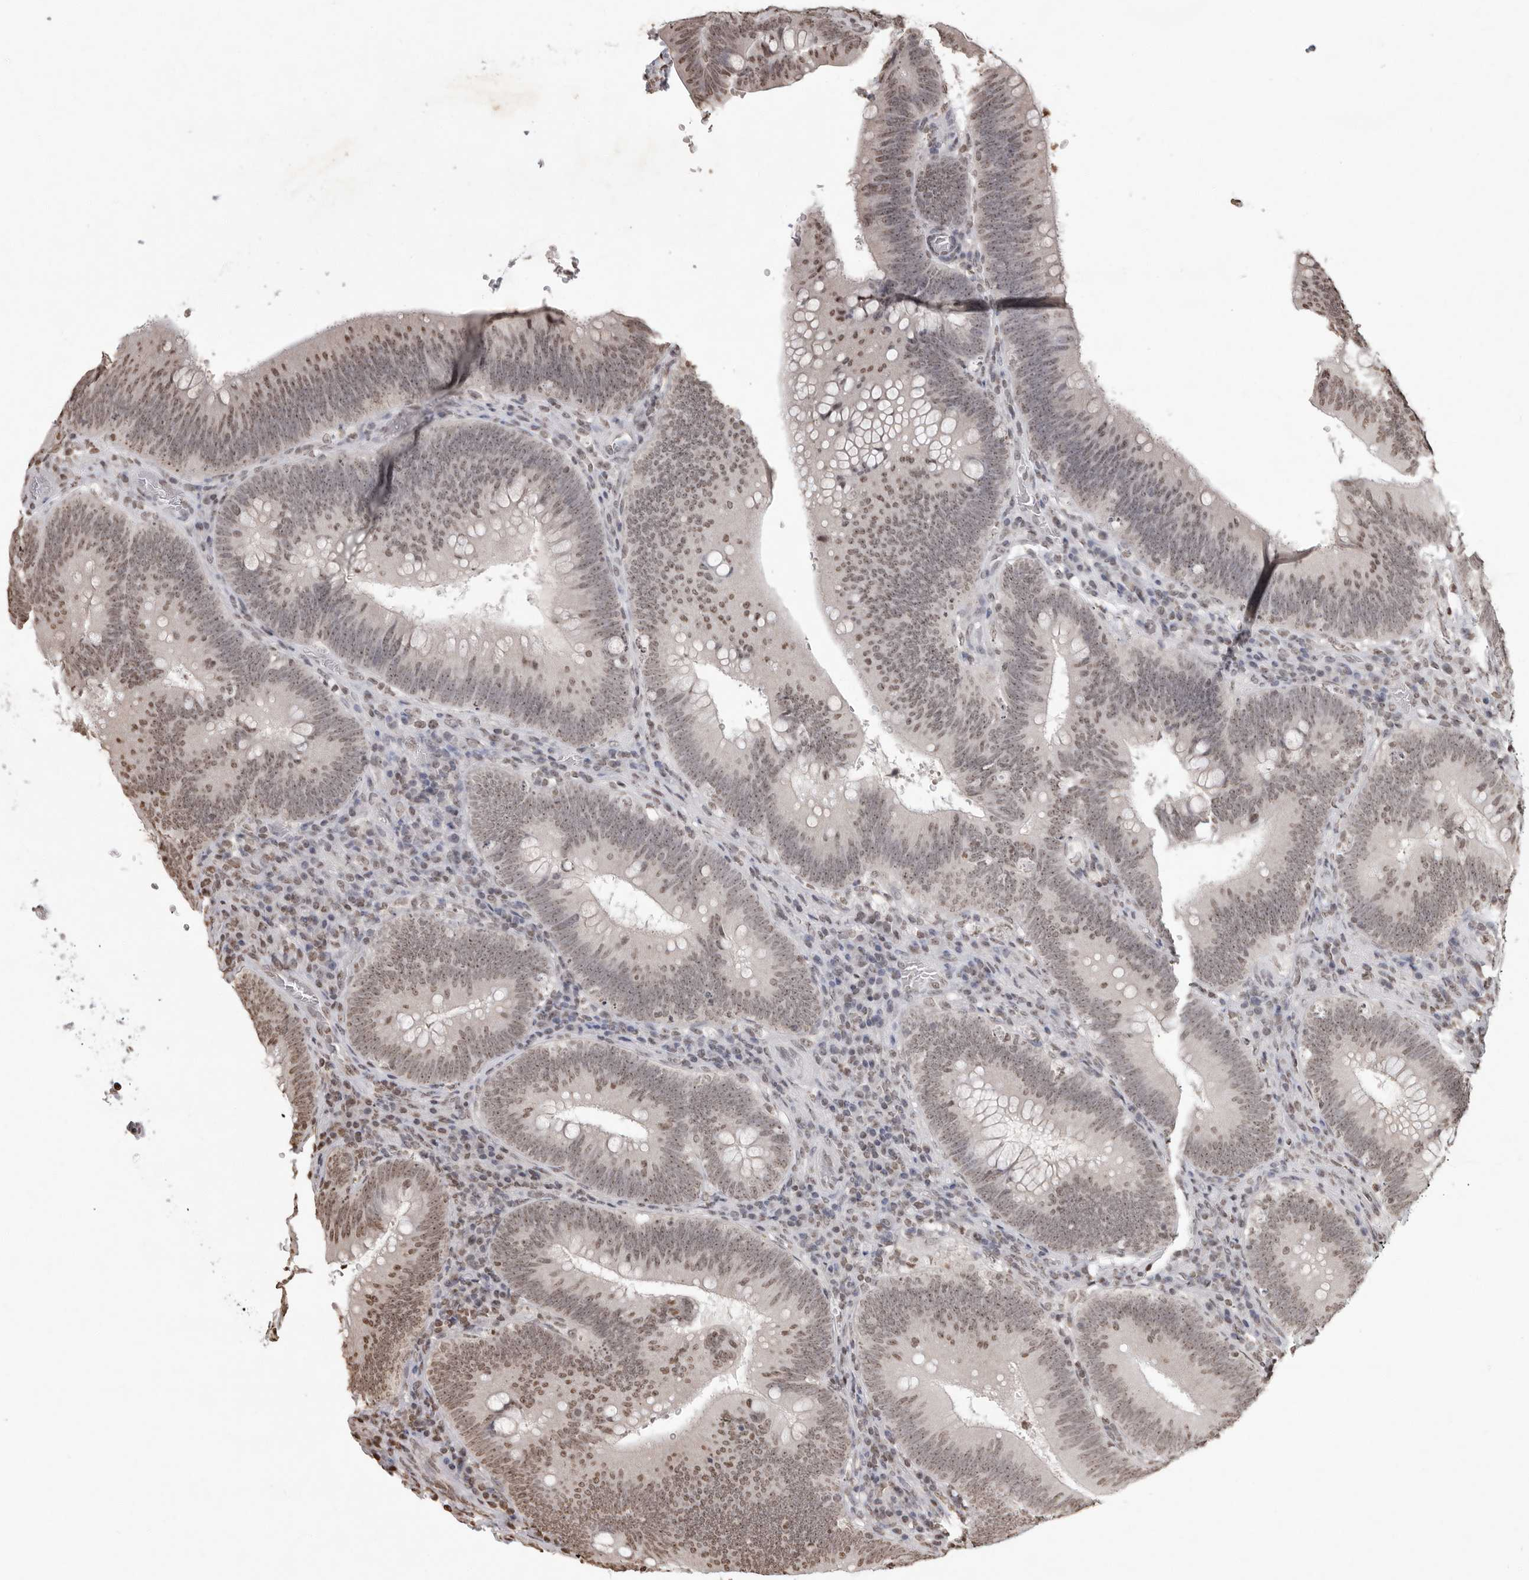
{"staining": {"intensity": "weak", "quantity": ">75%", "location": "nuclear"}, "tissue": "colorectal cancer", "cell_type": "Tumor cells", "image_type": "cancer", "snomed": [{"axis": "morphology", "description": "Normal tissue, NOS"}, {"axis": "topography", "description": "Colon"}], "caption": "Colorectal cancer stained with DAB (3,3'-diaminobenzidine) immunohistochemistry (IHC) demonstrates low levels of weak nuclear staining in about >75% of tumor cells.", "gene": "WDR45", "patient": {"sex": "female", "age": 82}}